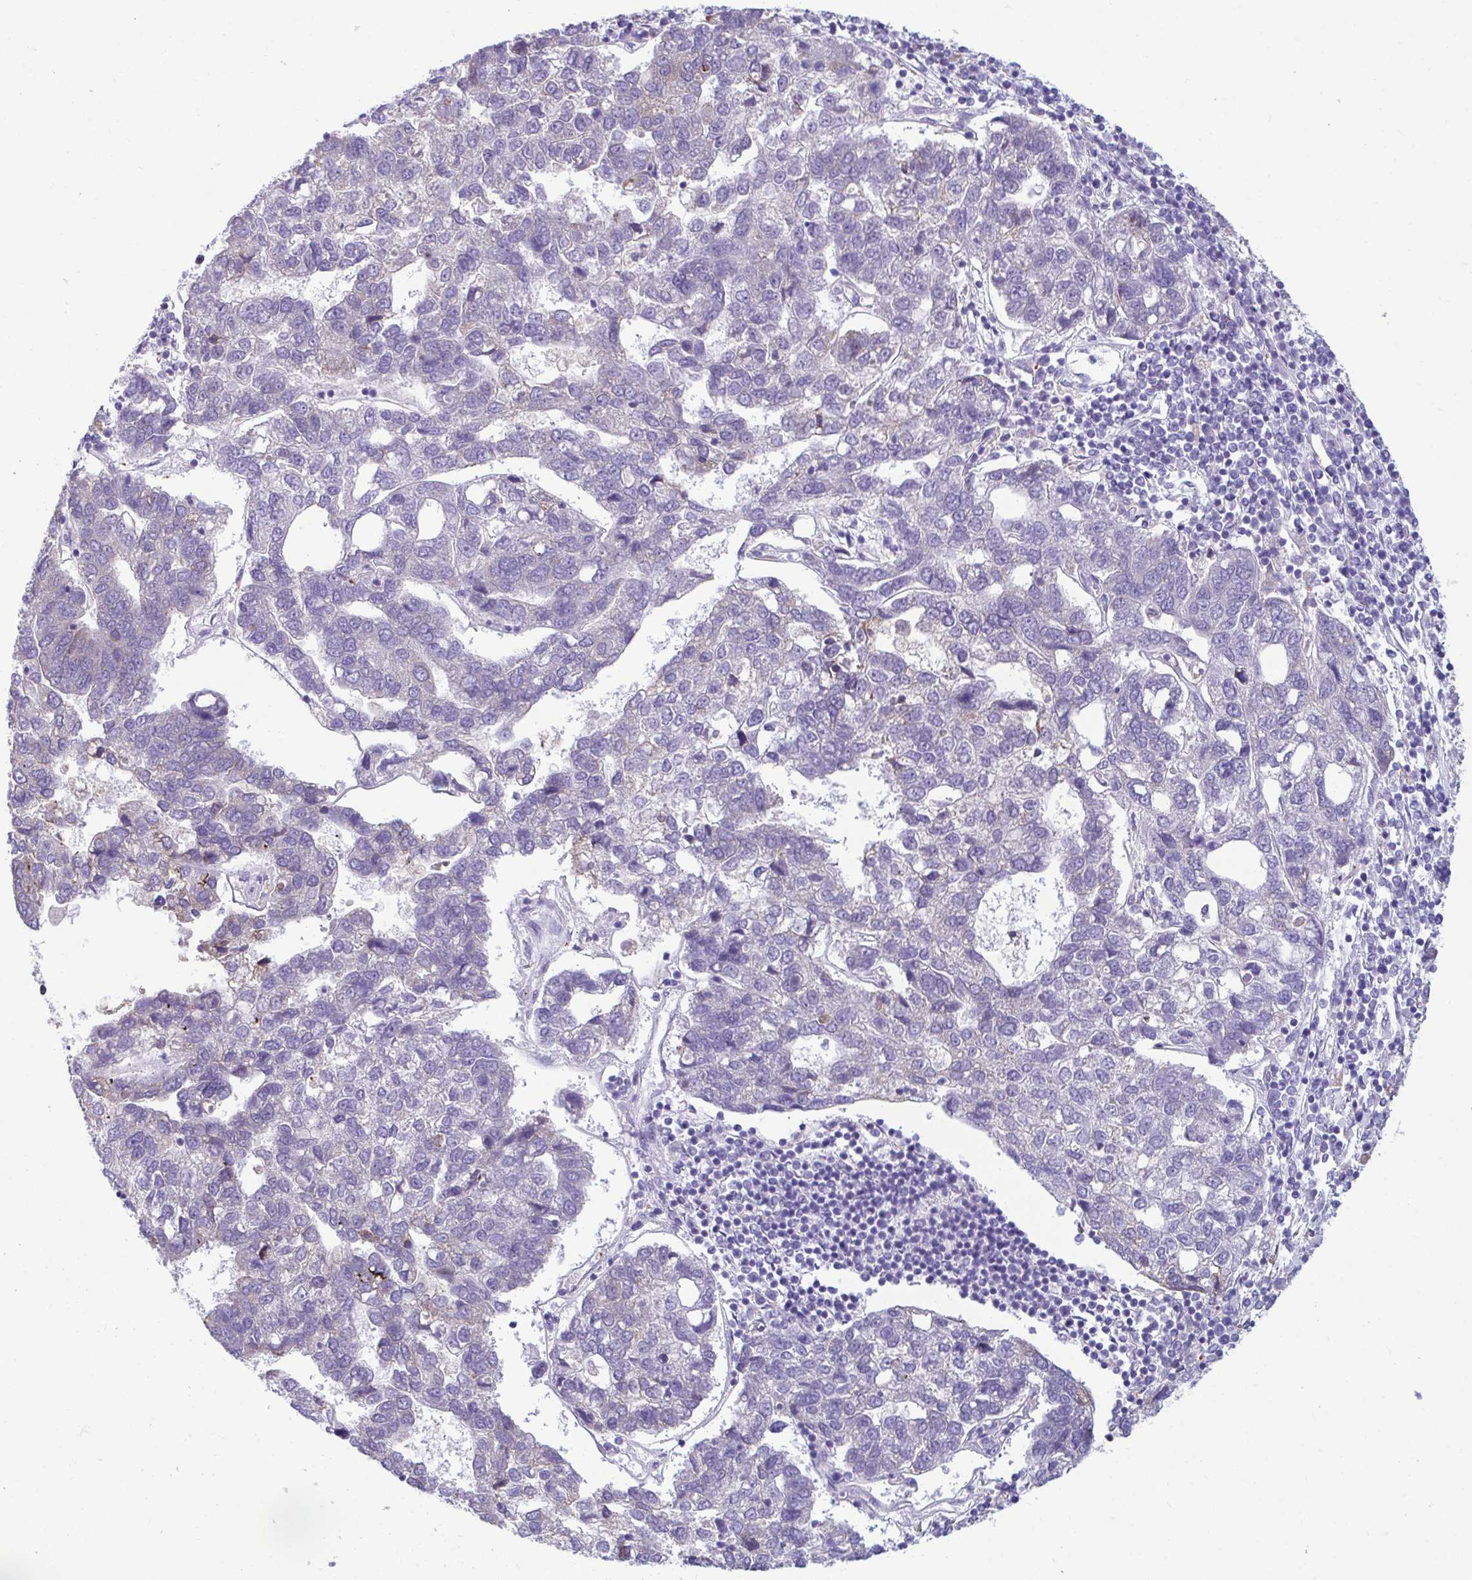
{"staining": {"intensity": "negative", "quantity": "none", "location": "none"}, "tissue": "pancreatic cancer", "cell_type": "Tumor cells", "image_type": "cancer", "snomed": [{"axis": "morphology", "description": "Adenocarcinoma, NOS"}, {"axis": "topography", "description": "Pancreas"}], "caption": "Immunohistochemistry of human pancreatic cancer shows no positivity in tumor cells.", "gene": "PIGK", "patient": {"sex": "female", "age": 61}}